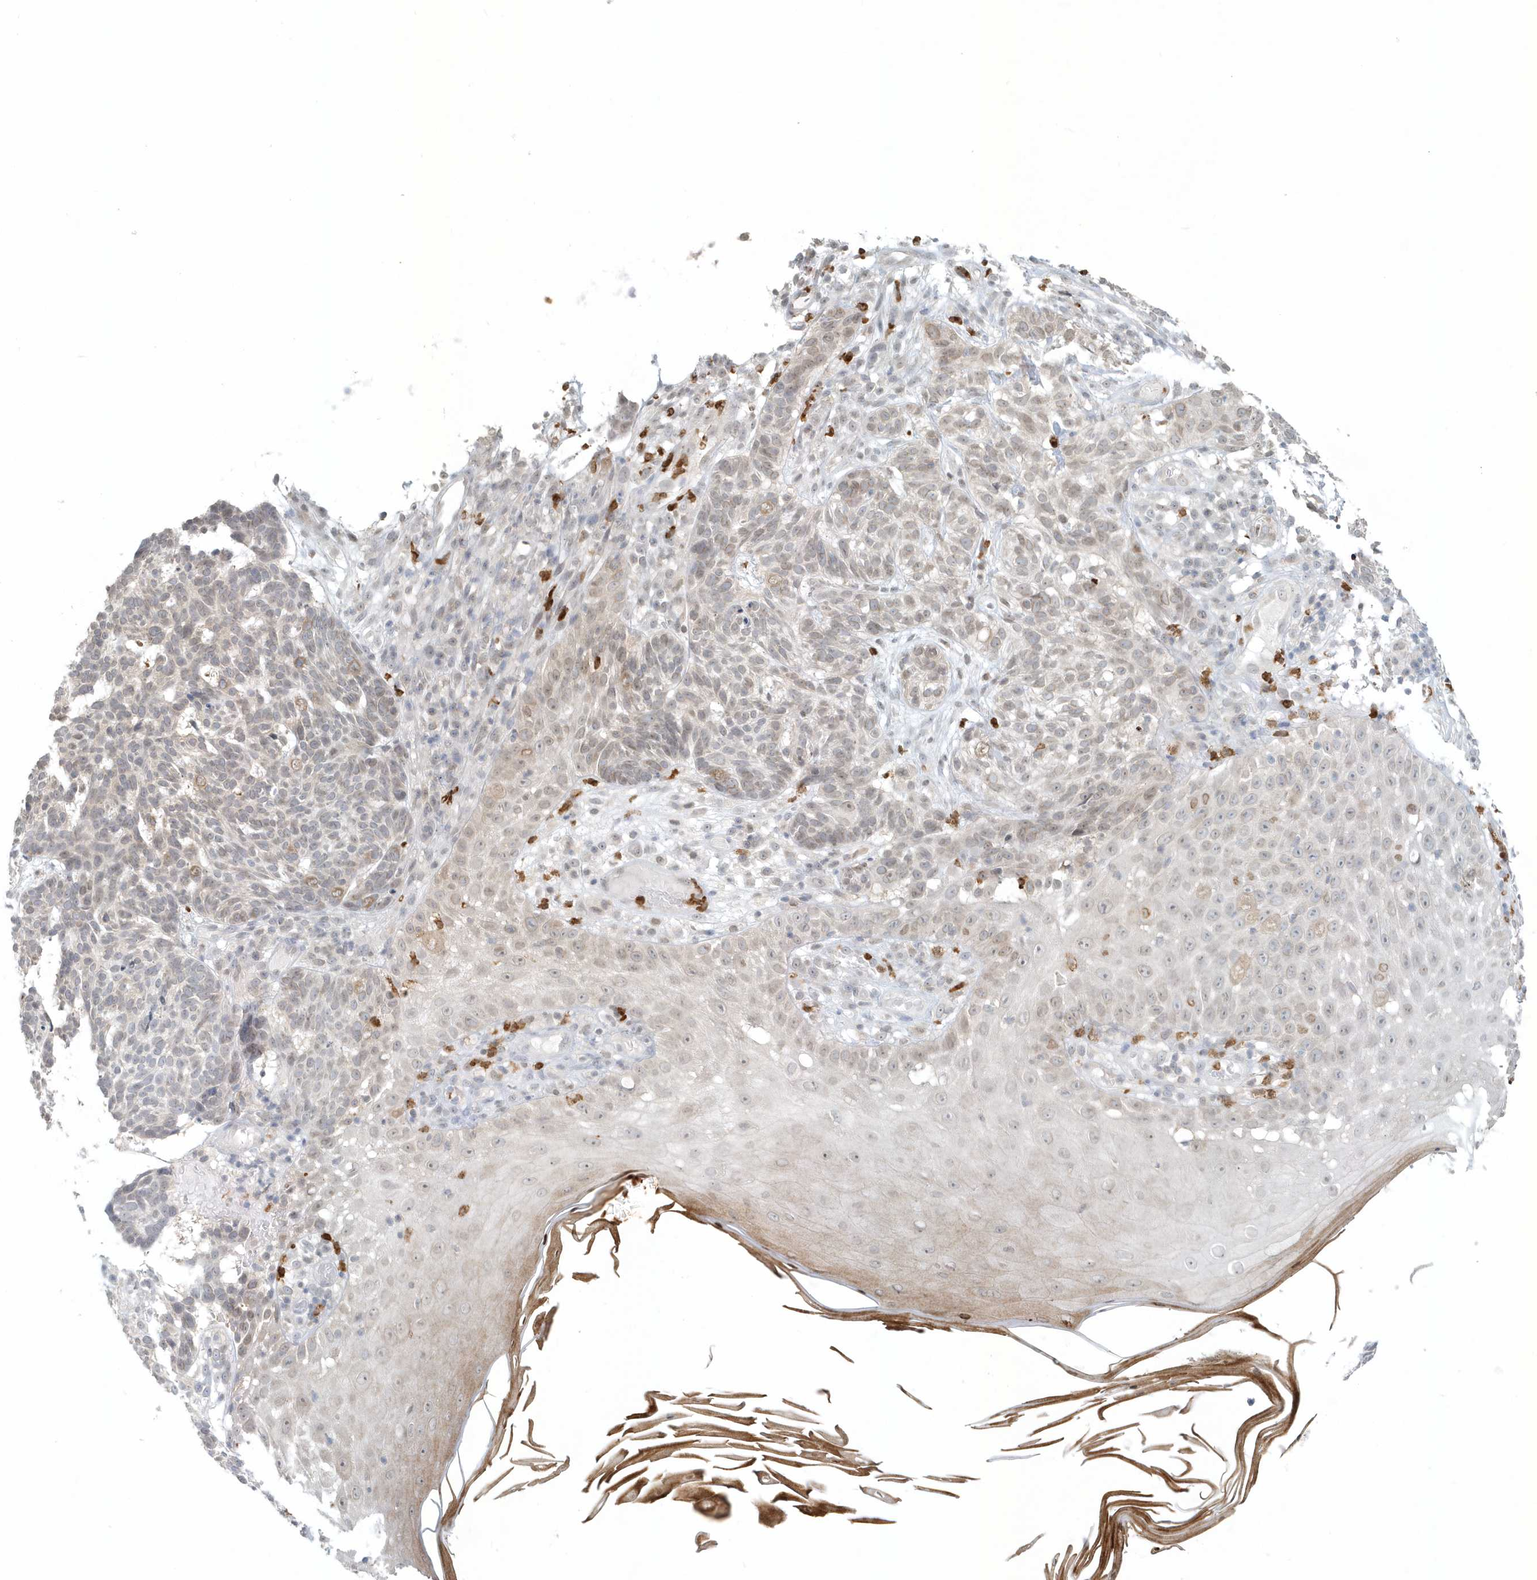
{"staining": {"intensity": "weak", "quantity": "25%-75%", "location": "cytoplasmic/membranous,nuclear"}, "tissue": "skin cancer", "cell_type": "Tumor cells", "image_type": "cancer", "snomed": [{"axis": "morphology", "description": "Basal cell carcinoma"}, {"axis": "topography", "description": "Skin"}], "caption": "This image displays immunohistochemistry staining of human basal cell carcinoma (skin), with low weak cytoplasmic/membranous and nuclear expression in about 25%-75% of tumor cells.", "gene": "NUP54", "patient": {"sex": "male", "age": 85}}